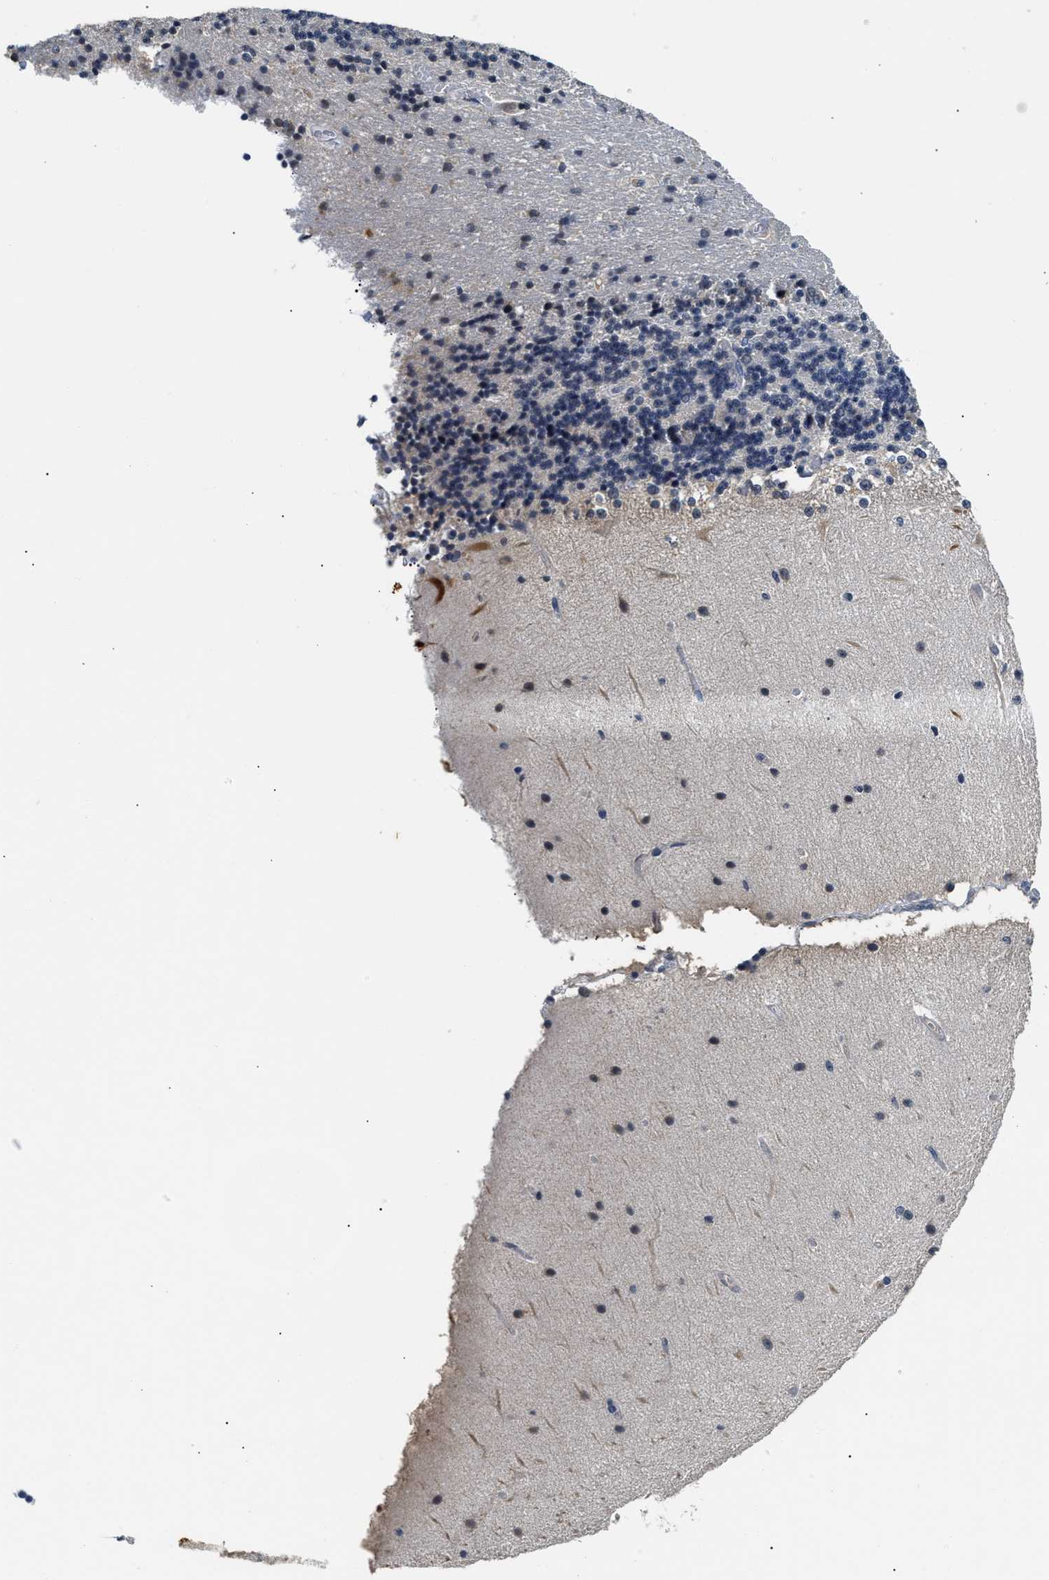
{"staining": {"intensity": "negative", "quantity": "none", "location": "none"}, "tissue": "cerebellum", "cell_type": "Cells in granular layer", "image_type": "normal", "snomed": [{"axis": "morphology", "description": "Normal tissue, NOS"}, {"axis": "topography", "description": "Cerebellum"}], "caption": "Cells in granular layer are negative for brown protein staining in unremarkable cerebellum. (DAB immunohistochemistry visualized using brightfield microscopy, high magnification).", "gene": "INHA", "patient": {"sex": "female", "age": 54}}